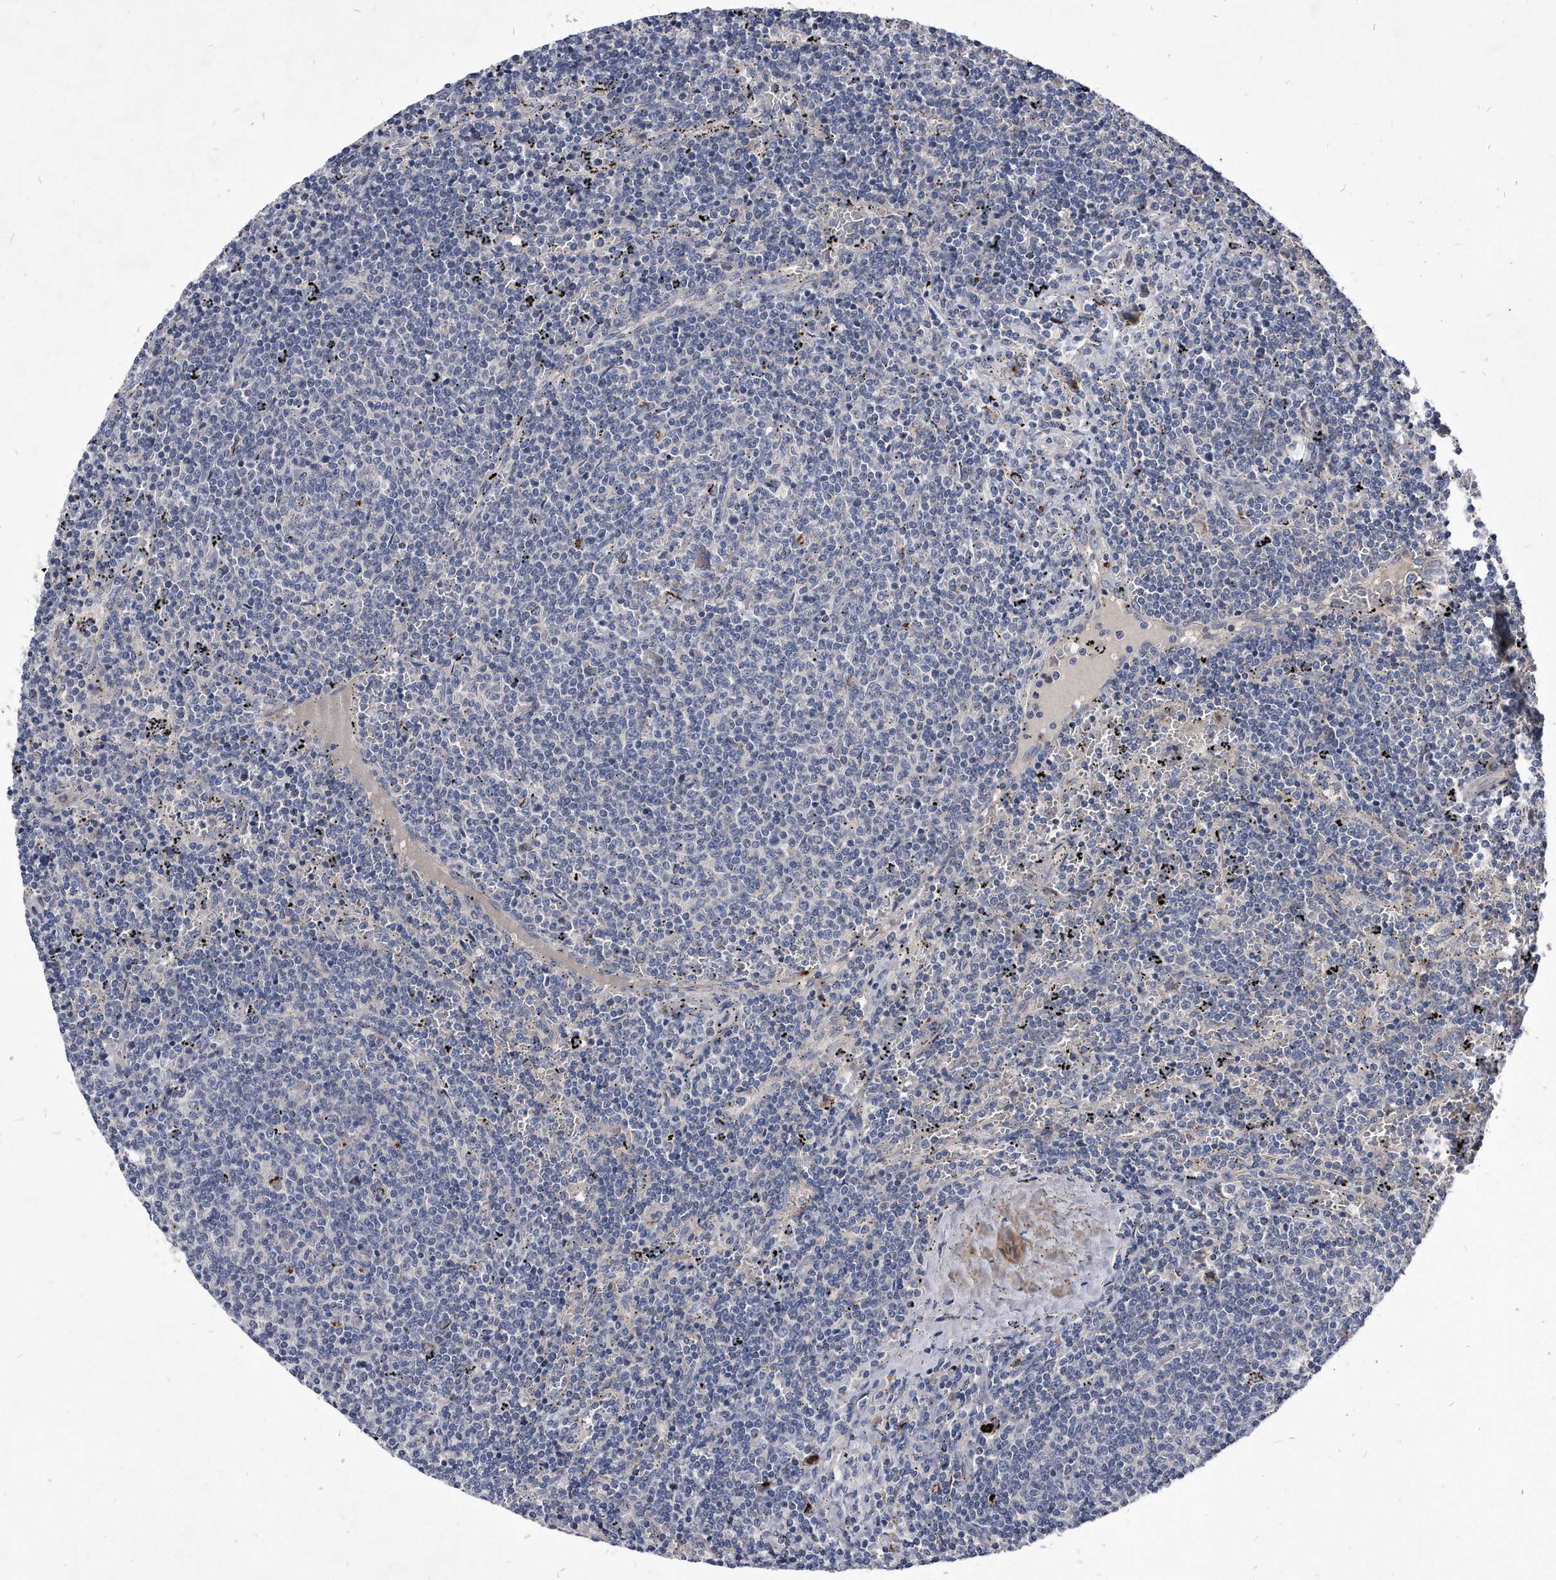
{"staining": {"intensity": "negative", "quantity": "none", "location": "none"}, "tissue": "lymphoma", "cell_type": "Tumor cells", "image_type": "cancer", "snomed": [{"axis": "morphology", "description": "Malignant lymphoma, non-Hodgkin's type, Low grade"}, {"axis": "topography", "description": "Spleen"}], "caption": "Protein analysis of lymphoma reveals no significant positivity in tumor cells.", "gene": "MGAT4A", "patient": {"sex": "female", "age": 50}}